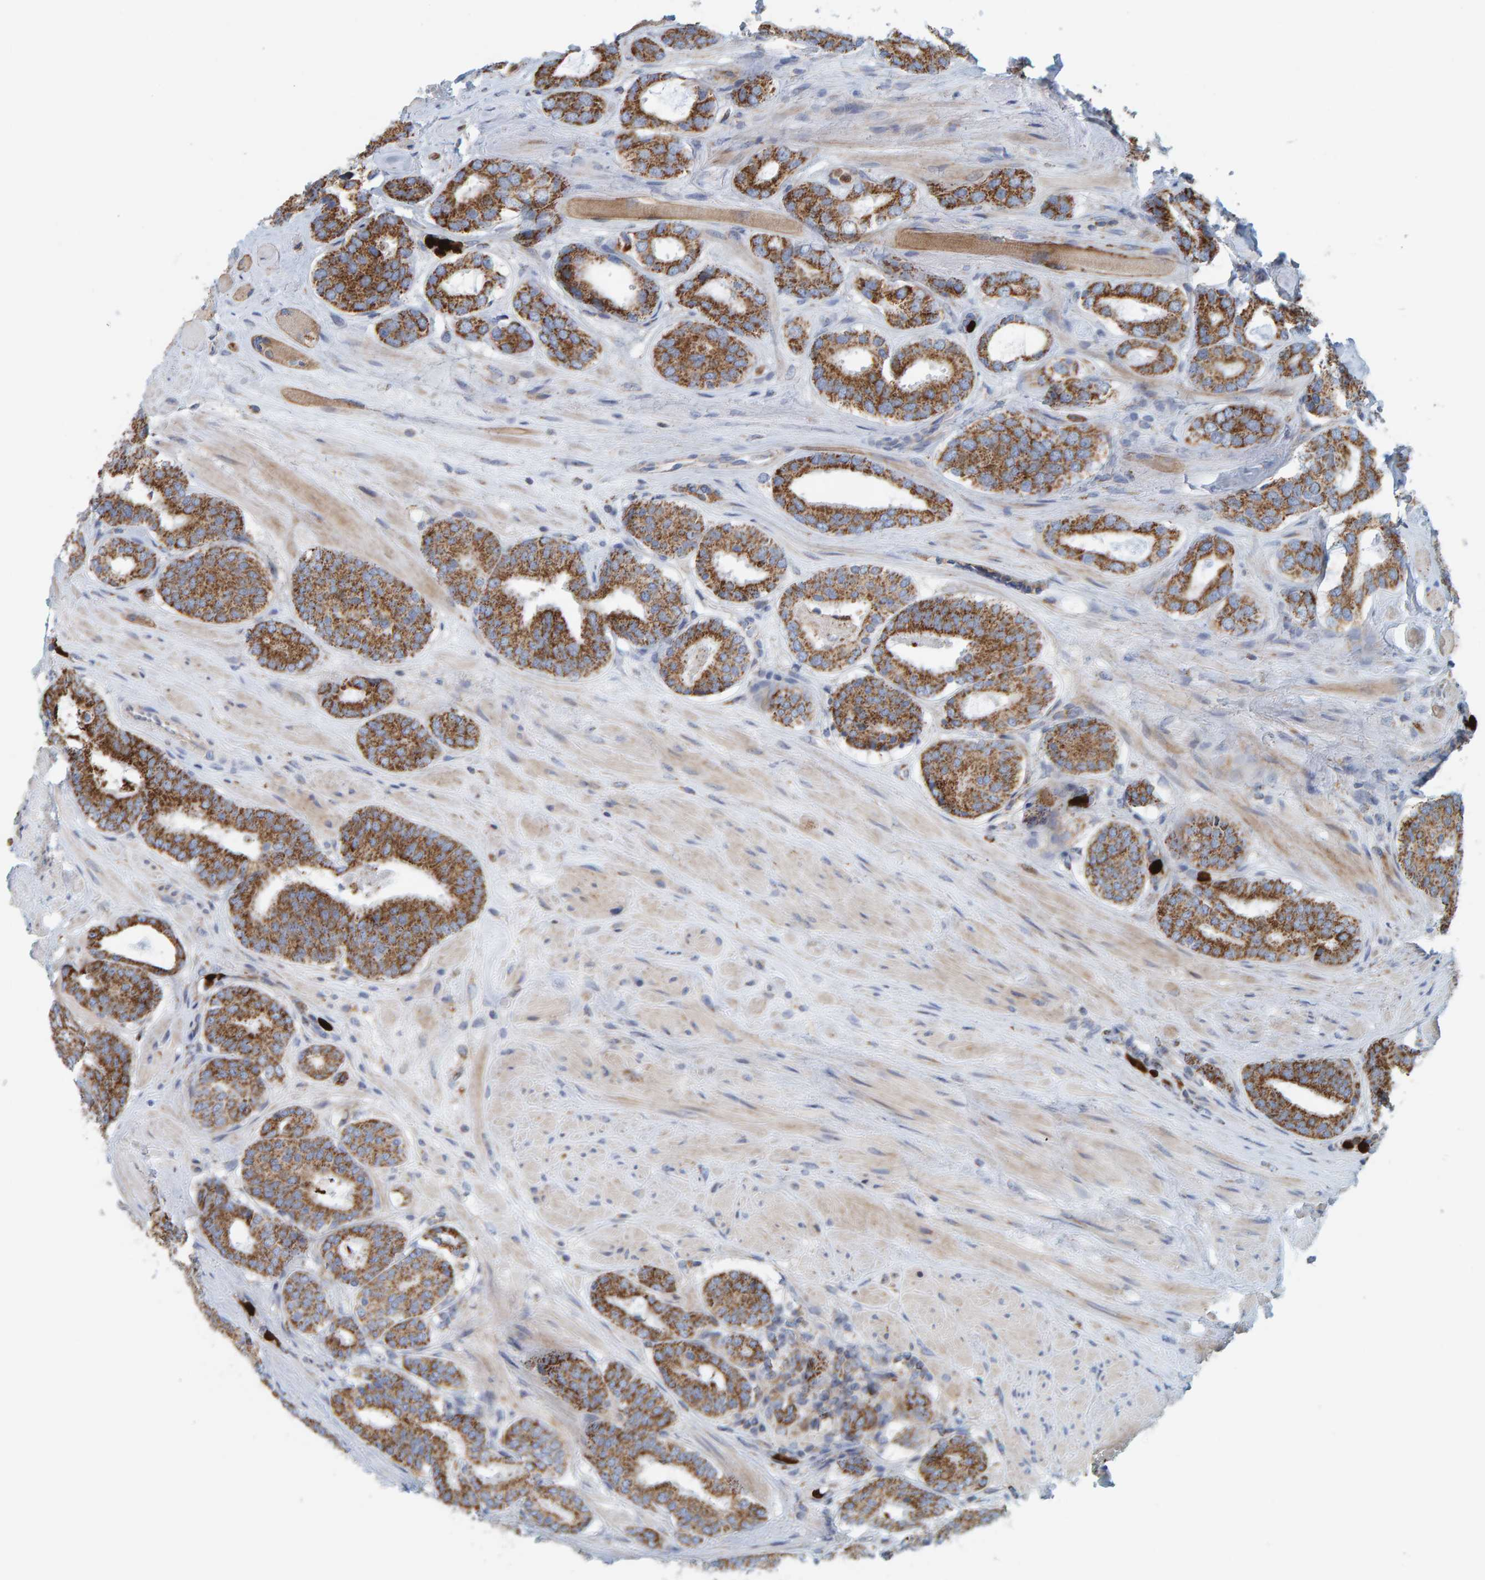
{"staining": {"intensity": "strong", "quantity": ">75%", "location": "cytoplasmic/membranous"}, "tissue": "prostate cancer", "cell_type": "Tumor cells", "image_type": "cancer", "snomed": [{"axis": "morphology", "description": "Adenocarcinoma, Low grade"}, {"axis": "topography", "description": "Prostate"}], "caption": "High-magnification brightfield microscopy of prostate adenocarcinoma (low-grade) stained with DAB (brown) and counterstained with hematoxylin (blue). tumor cells exhibit strong cytoplasmic/membranous staining is identified in about>75% of cells. The protein is stained brown, and the nuclei are stained in blue (DAB IHC with brightfield microscopy, high magnification).", "gene": "B9D1", "patient": {"sex": "male", "age": 63}}